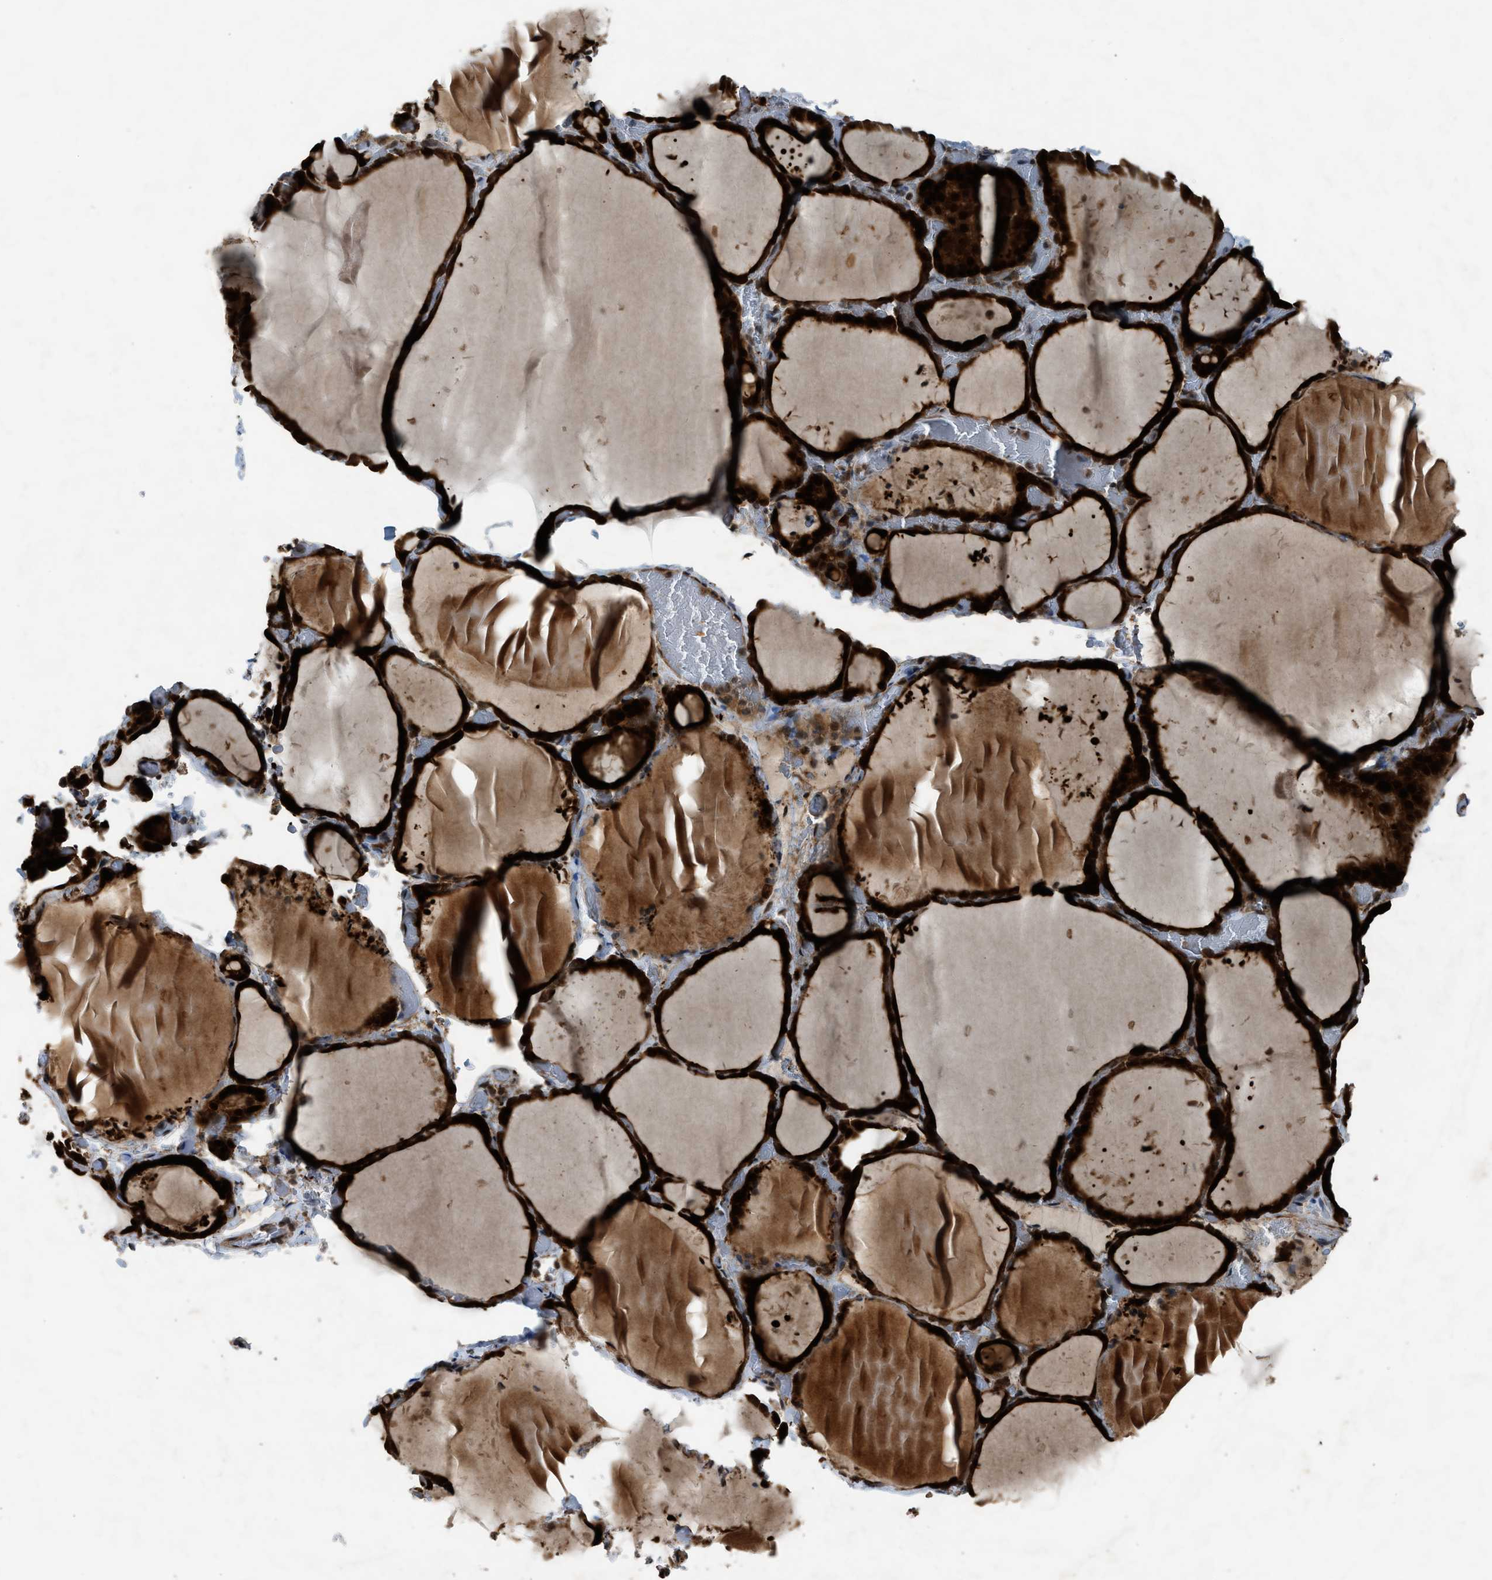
{"staining": {"intensity": "strong", "quantity": ">75%", "location": "cytoplasmic/membranous"}, "tissue": "thyroid gland", "cell_type": "Glandular cells", "image_type": "normal", "snomed": [{"axis": "morphology", "description": "Normal tissue, NOS"}, {"axis": "topography", "description": "Thyroid gland"}], "caption": "Strong cytoplasmic/membranous positivity for a protein is present in approximately >75% of glandular cells of benign thyroid gland using immunohistochemistry.", "gene": "TXNL1", "patient": {"sex": "female", "age": 22}}